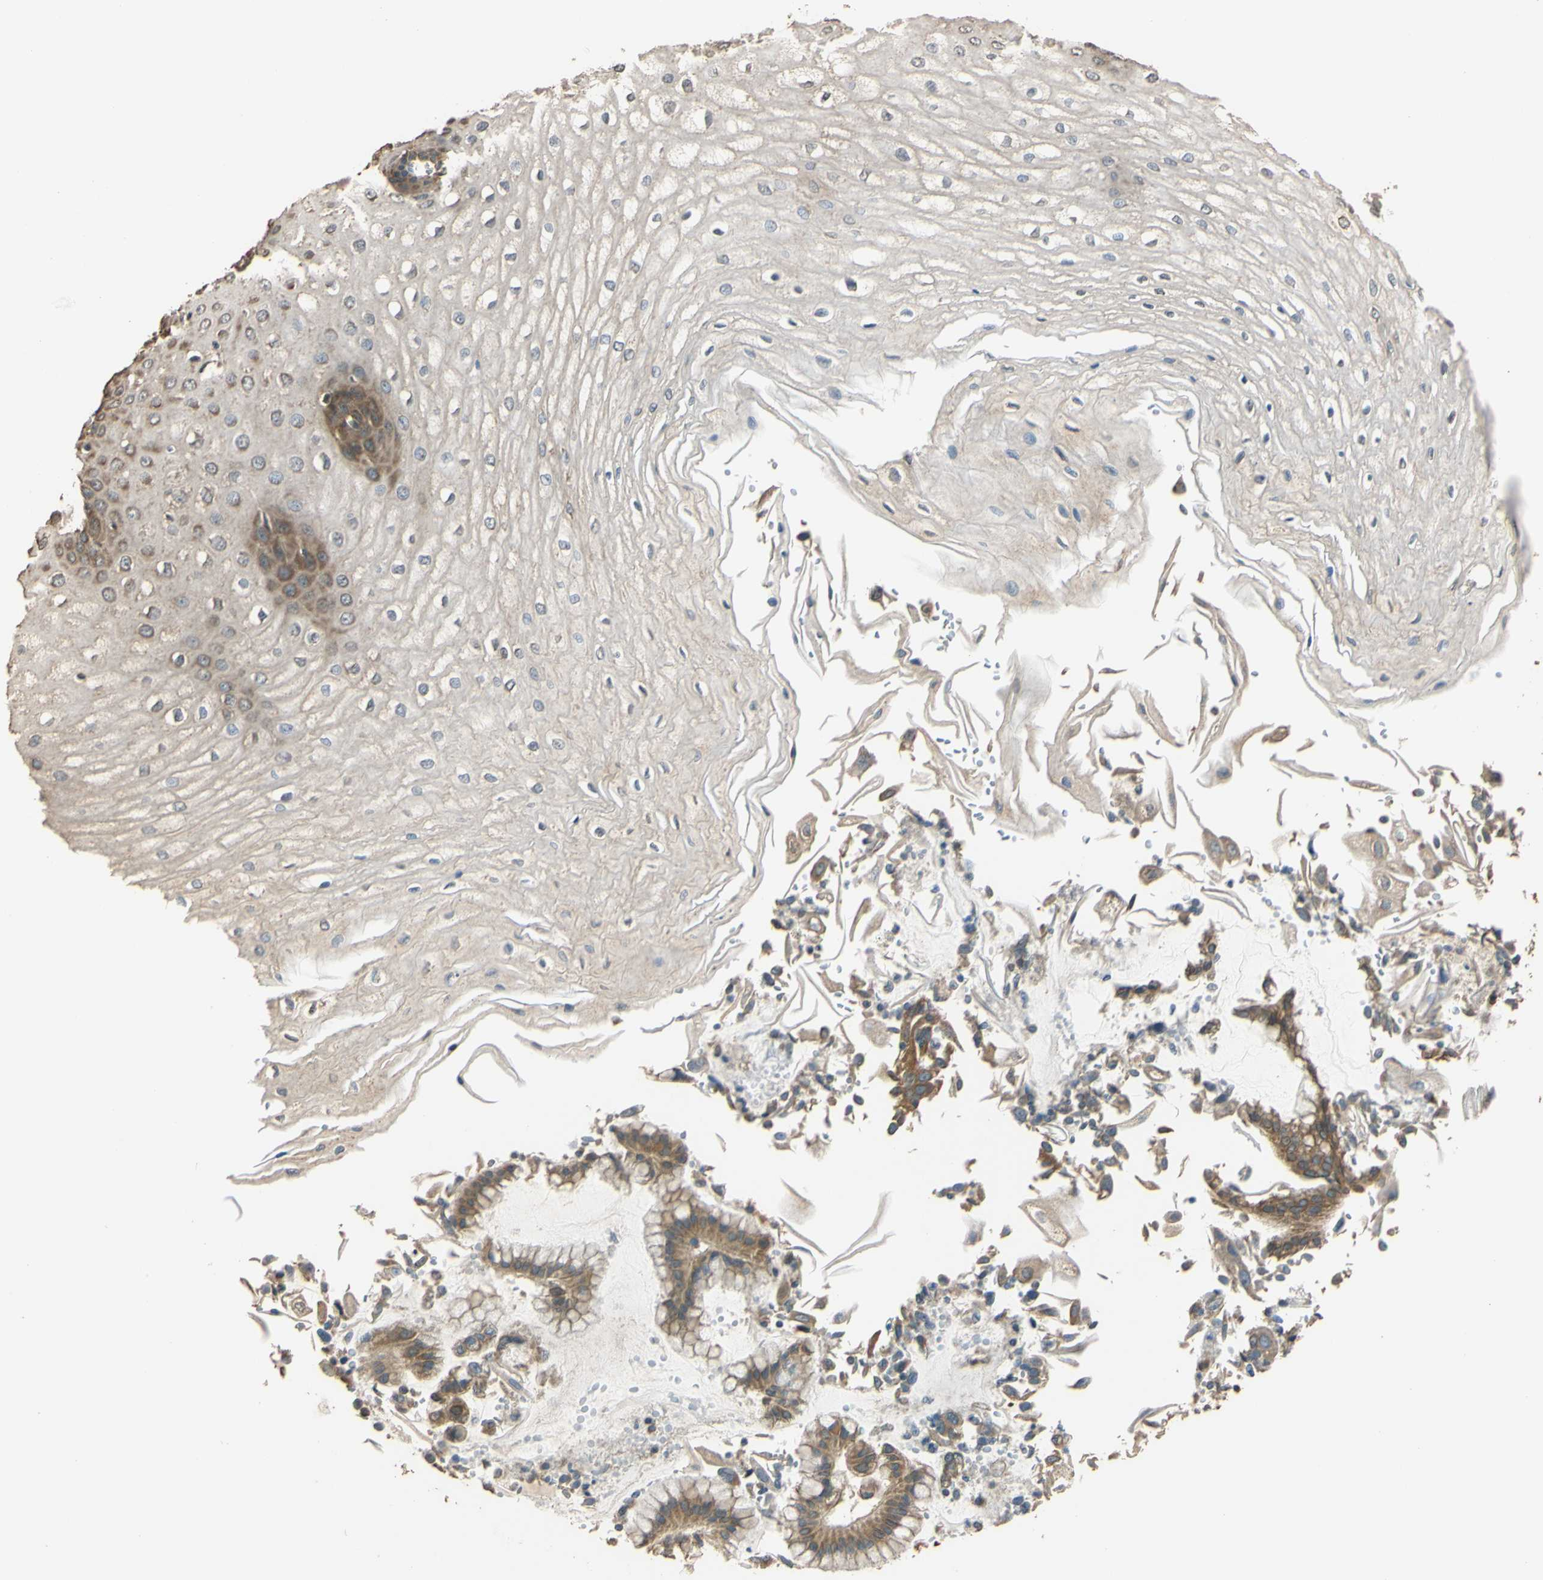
{"staining": {"intensity": "moderate", "quantity": "25%-75%", "location": "cytoplasmic/membranous"}, "tissue": "esophagus", "cell_type": "Squamous epithelial cells", "image_type": "normal", "snomed": [{"axis": "morphology", "description": "Normal tissue, NOS"}, {"axis": "morphology", "description": "Squamous cell carcinoma, NOS"}, {"axis": "topography", "description": "Esophagus"}], "caption": "This is a photomicrograph of immunohistochemistry (IHC) staining of benign esophagus, which shows moderate expression in the cytoplasmic/membranous of squamous epithelial cells.", "gene": "STX18", "patient": {"sex": "male", "age": 65}}